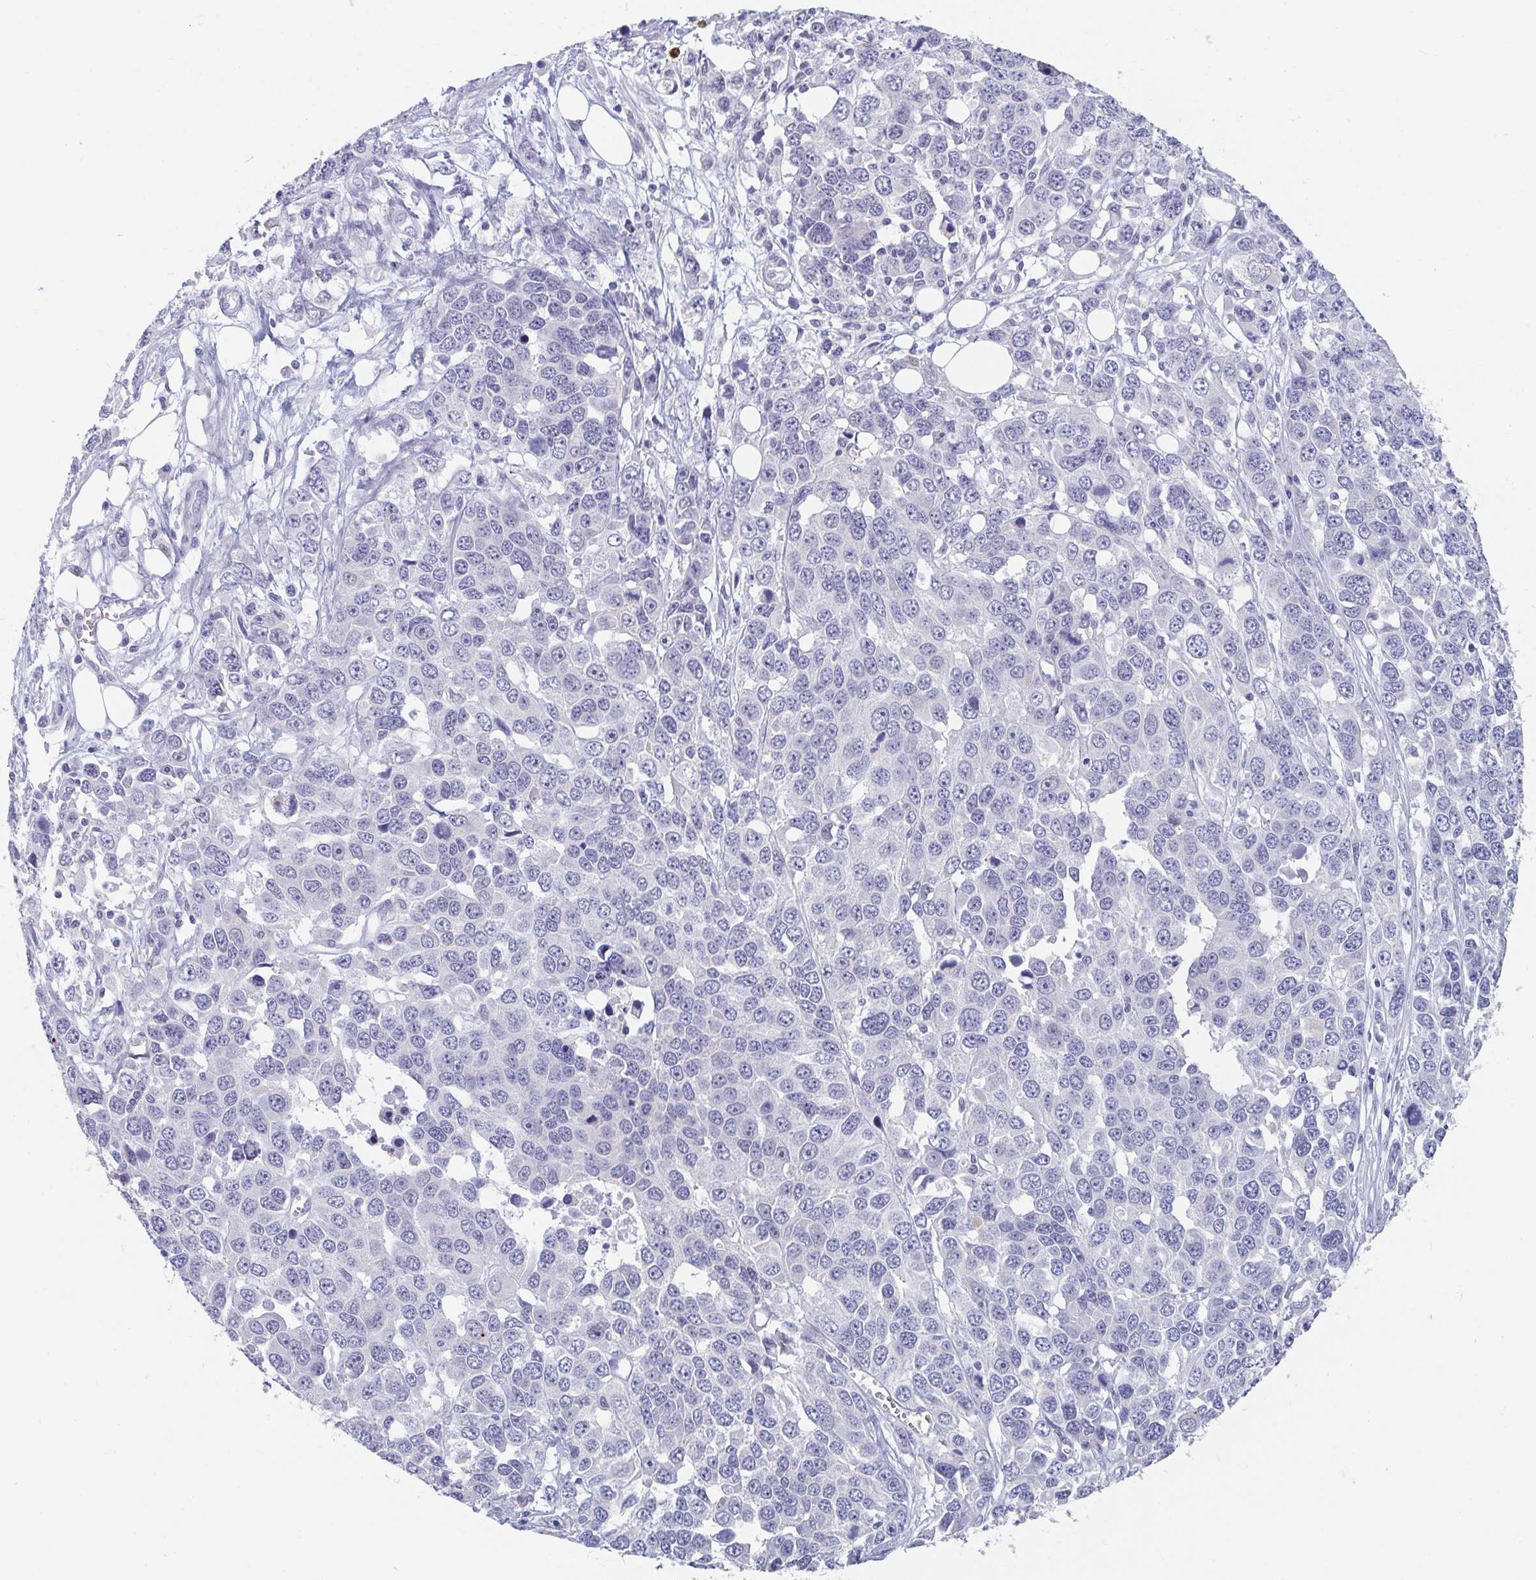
{"staining": {"intensity": "negative", "quantity": "none", "location": "none"}, "tissue": "ovarian cancer", "cell_type": "Tumor cells", "image_type": "cancer", "snomed": [{"axis": "morphology", "description": "Cystadenocarcinoma, serous, NOS"}, {"axis": "topography", "description": "Ovary"}], "caption": "This is a image of IHC staining of ovarian cancer (serous cystadenocarcinoma), which shows no expression in tumor cells.", "gene": "RUBCN", "patient": {"sex": "female", "age": 76}}